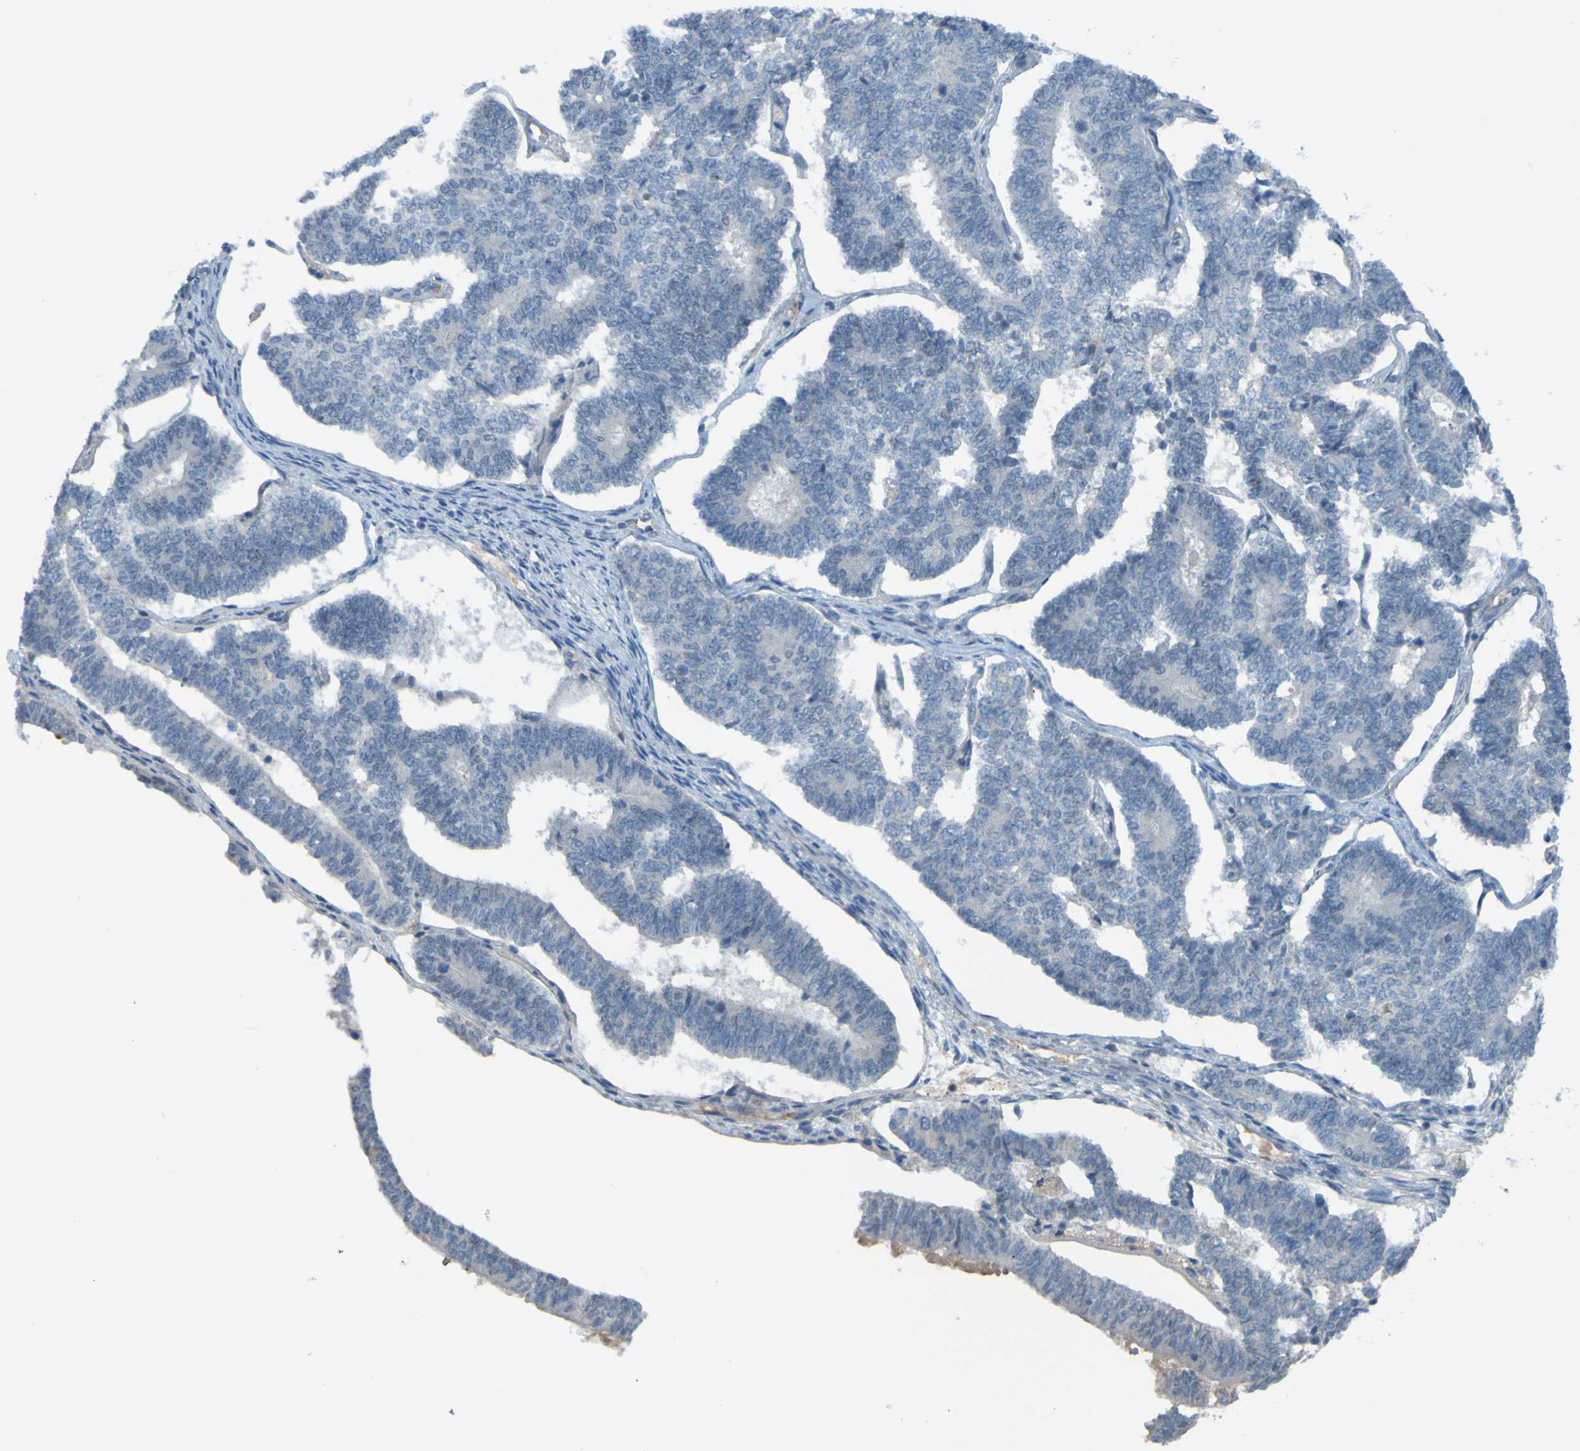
{"staining": {"intensity": "negative", "quantity": "none", "location": "none"}, "tissue": "endometrial cancer", "cell_type": "Tumor cells", "image_type": "cancer", "snomed": [{"axis": "morphology", "description": "Adenocarcinoma, NOS"}, {"axis": "topography", "description": "Endometrium"}], "caption": "IHC of human endometrial cancer demonstrates no expression in tumor cells.", "gene": "USP36", "patient": {"sex": "female", "age": 70}}